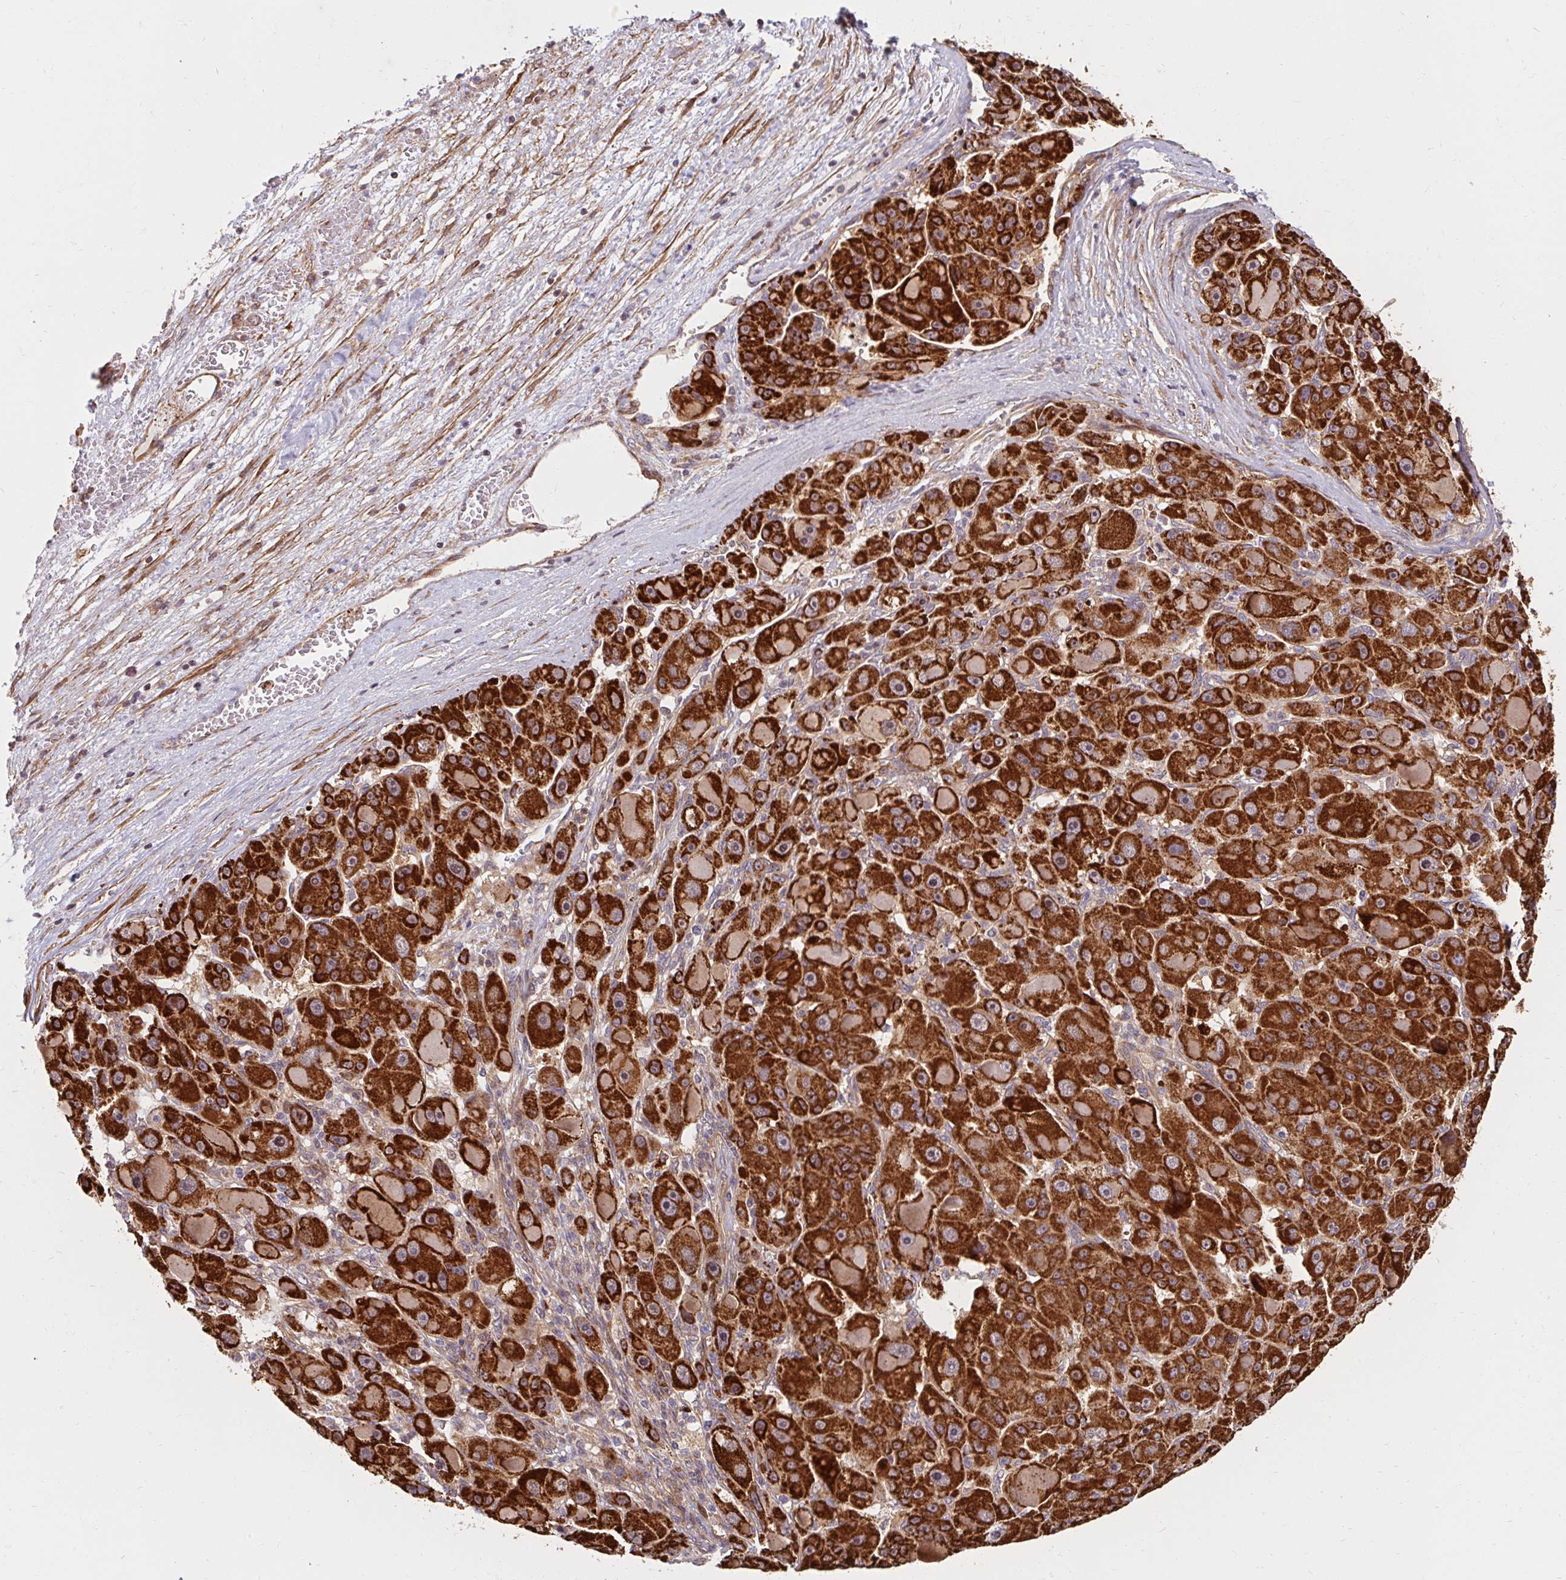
{"staining": {"intensity": "strong", "quantity": ">75%", "location": "cytoplasmic/membranous"}, "tissue": "liver cancer", "cell_type": "Tumor cells", "image_type": "cancer", "snomed": [{"axis": "morphology", "description": "Carcinoma, Hepatocellular, NOS"}, {"axis": "topography", "description": "Liver"}], "caption": "Tumor cells demonstrate high levels of strong cytoplasmic/membranous staining in about >75% of cells in liver cancer (hepatocellular carcinoma).", "gene": "BTF3", "patient": {"sex": "male", "age": 76}}